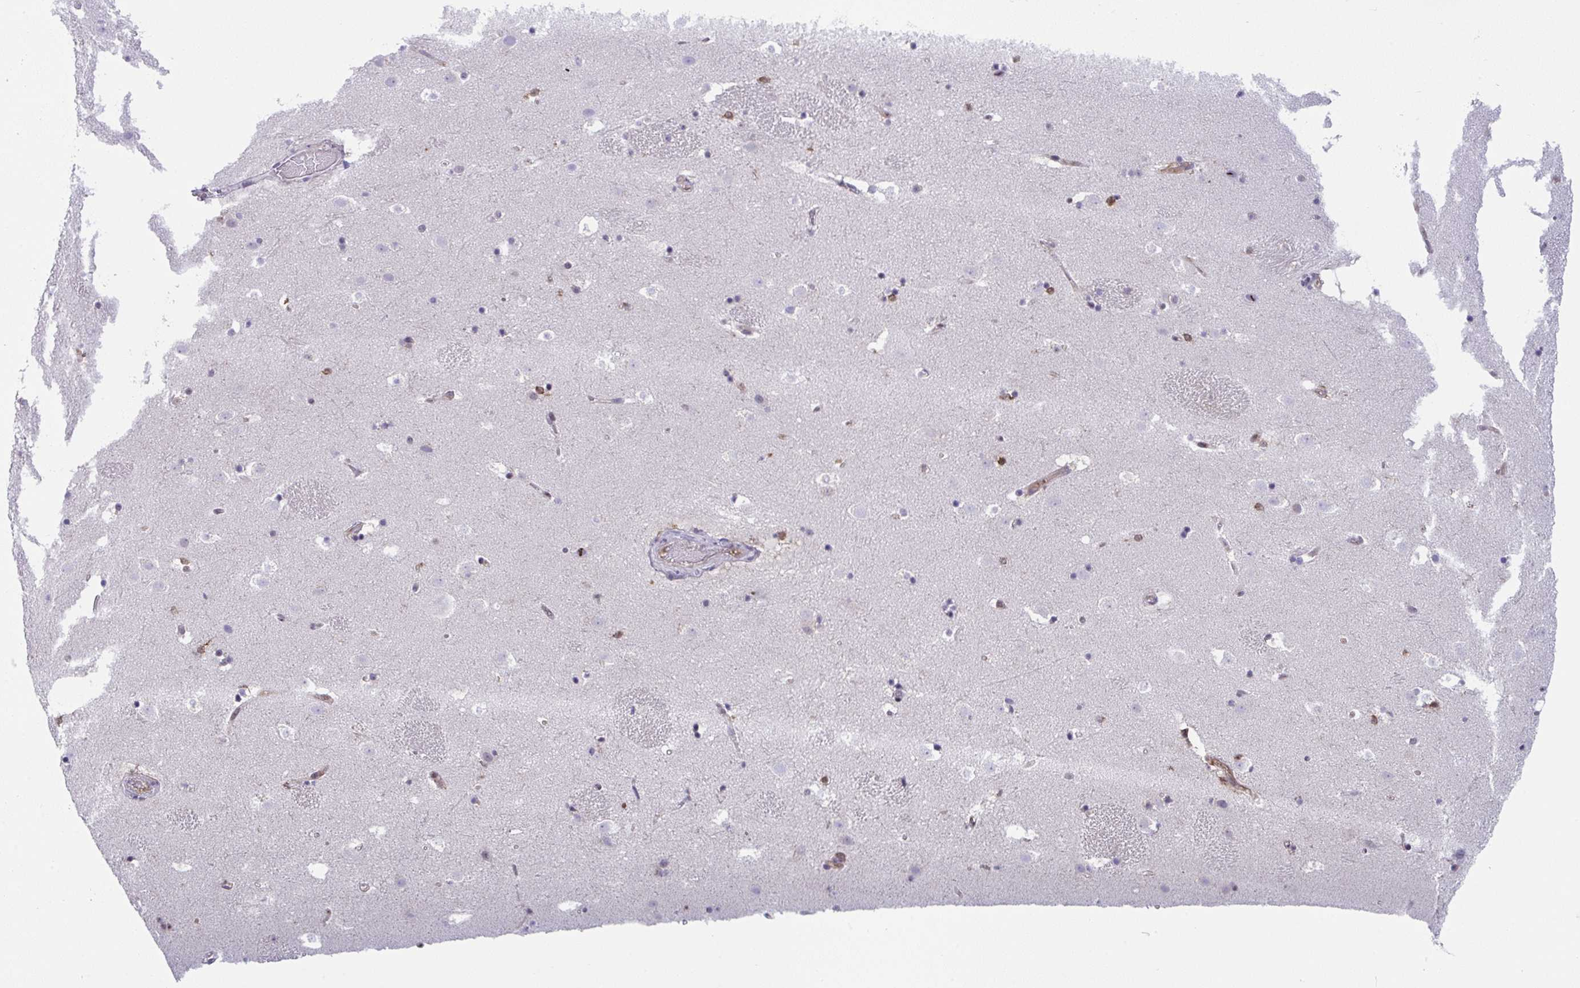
{"staining": {"intensity": "moderate", "quantity": "<25%", "location": "nuclear"}, "tissue": "caudate", "cell_type": "Glial cells", "image_type": "normal", "snomed": [{"axis": "morphology", "description": "Normal tissue, NOS"}, {"axis": "topography", "description": "Lateral ventricle wall"}], "caption": "Unremarkable caudate demonstrates moderate nuclear expression in about <25% of glial cells.", "gene": "ALDH16A1", "patient": {"sex": "male", "age": 37}}